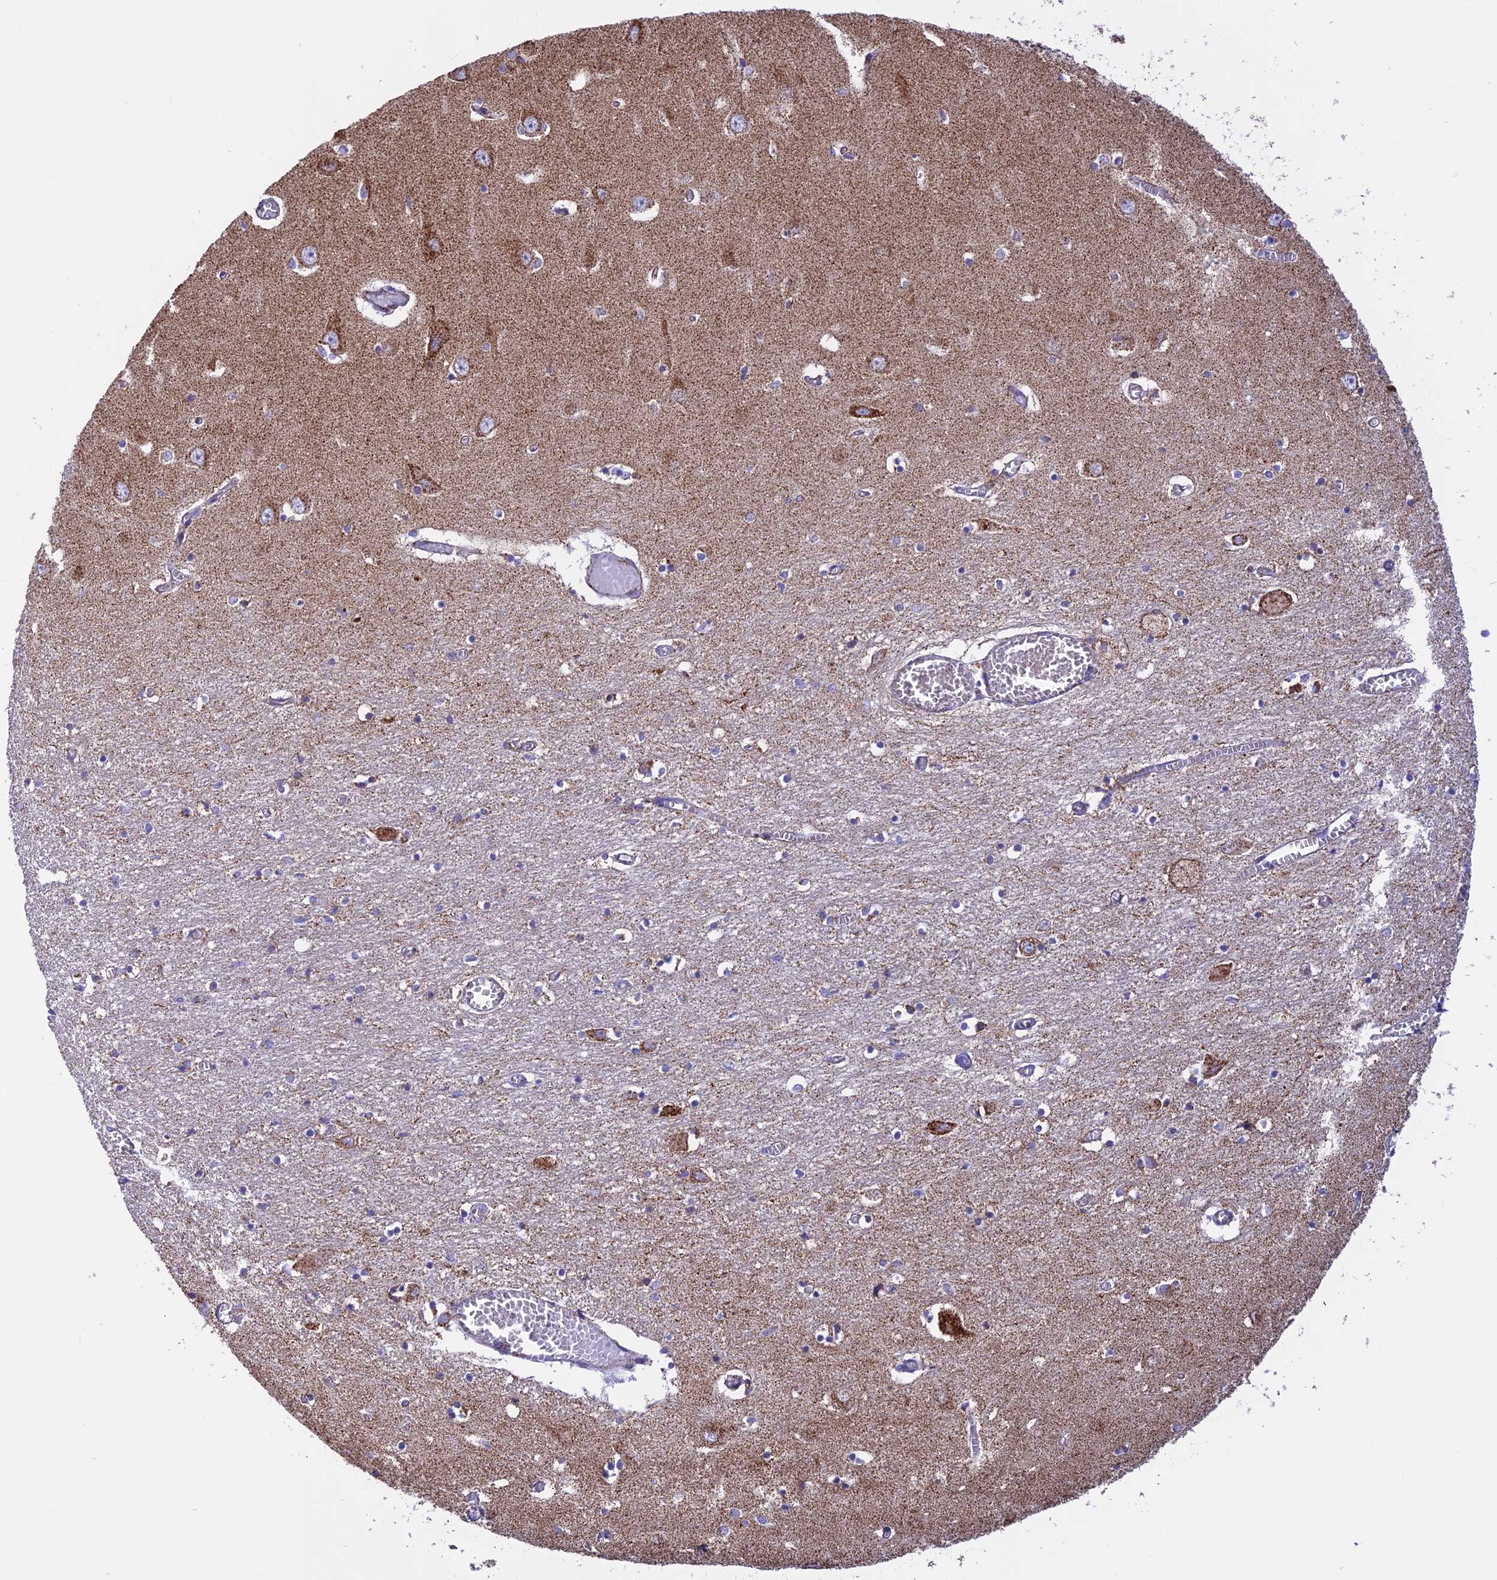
{"staining": {"intensity": "moderate", "quantity": "<25%", "location": "cytoplasmic/membranous"}, "tissue": "hippocampus", "cell_type": "Glial cells", "image_type": "normal", "snomed": [{"axis": "morphology", "description": "Normal tissue, NOS"}, {"axis": "topography", "description": "Hippocampus"}], "caption": "Unremarkable hippocampus was stained to show a protein in brown. There is low levels of moderate cytoplasmic/membranous positivity in about <25% of glial cells. The protein of interest is shown in brown color, while the nuclei are stained blue.", "gene": "KCNG1", "patient": {"sex": "male", "age": 70}}